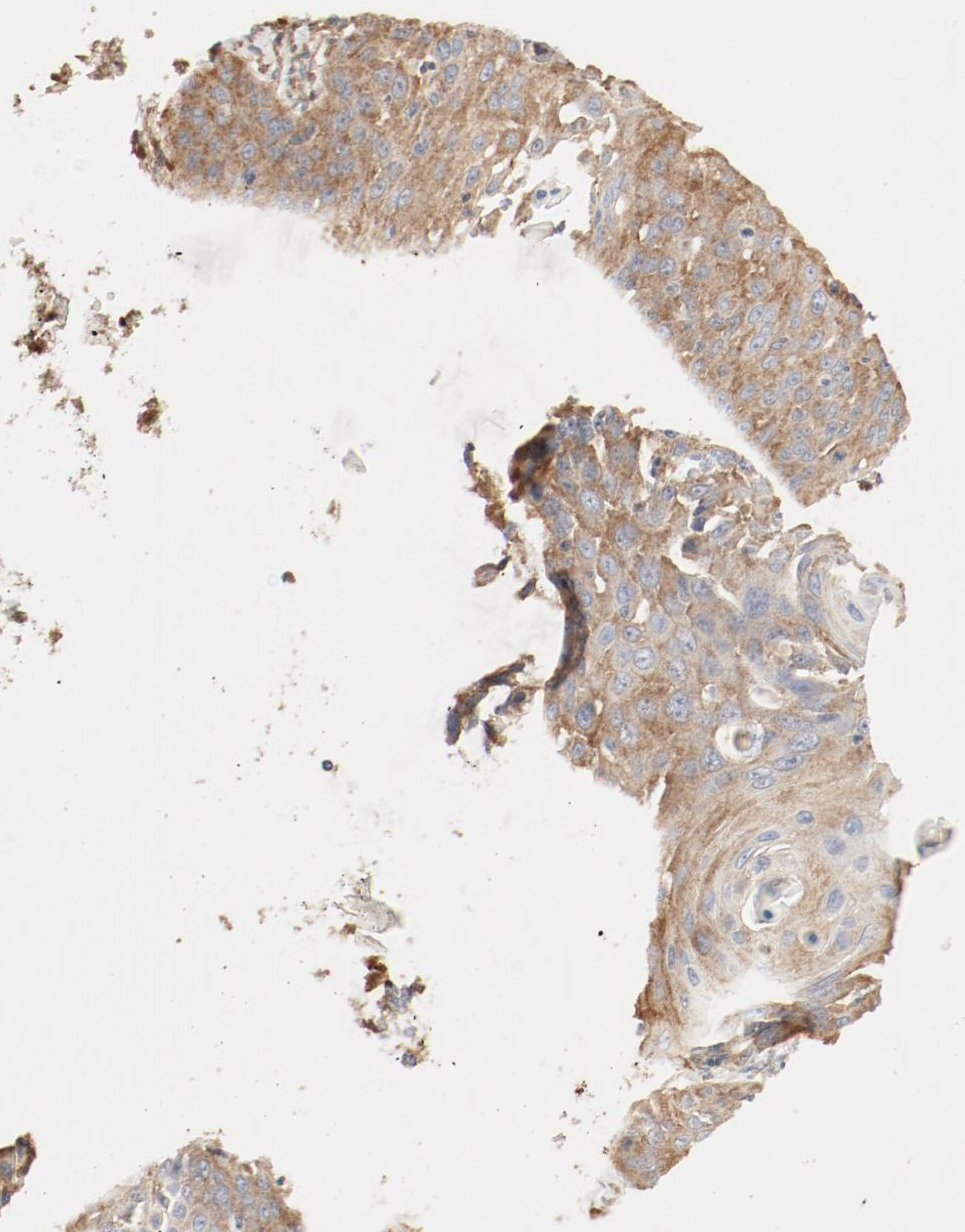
{"staining": {"intensity": "moderate", "quantity": ">75%", "location": "cytoplasmic/membranous"}, "tissue": "cervical cancer", "cell_type": "Tumor cells", "image_type": "cancer", "snomed": [{"axis": "morphology", "description": "Squamous cell carcinoma, NOS"}, {"axis": "topography", "description": "Cervix"}], "caption": "Protein staining shows moderate cytoplasmic/membranous expression in about >75% of tumor cells in cervical squamous cell carcinoma.", "gene": "RPS6", "patient": {"sex": "female", "age": 64}}